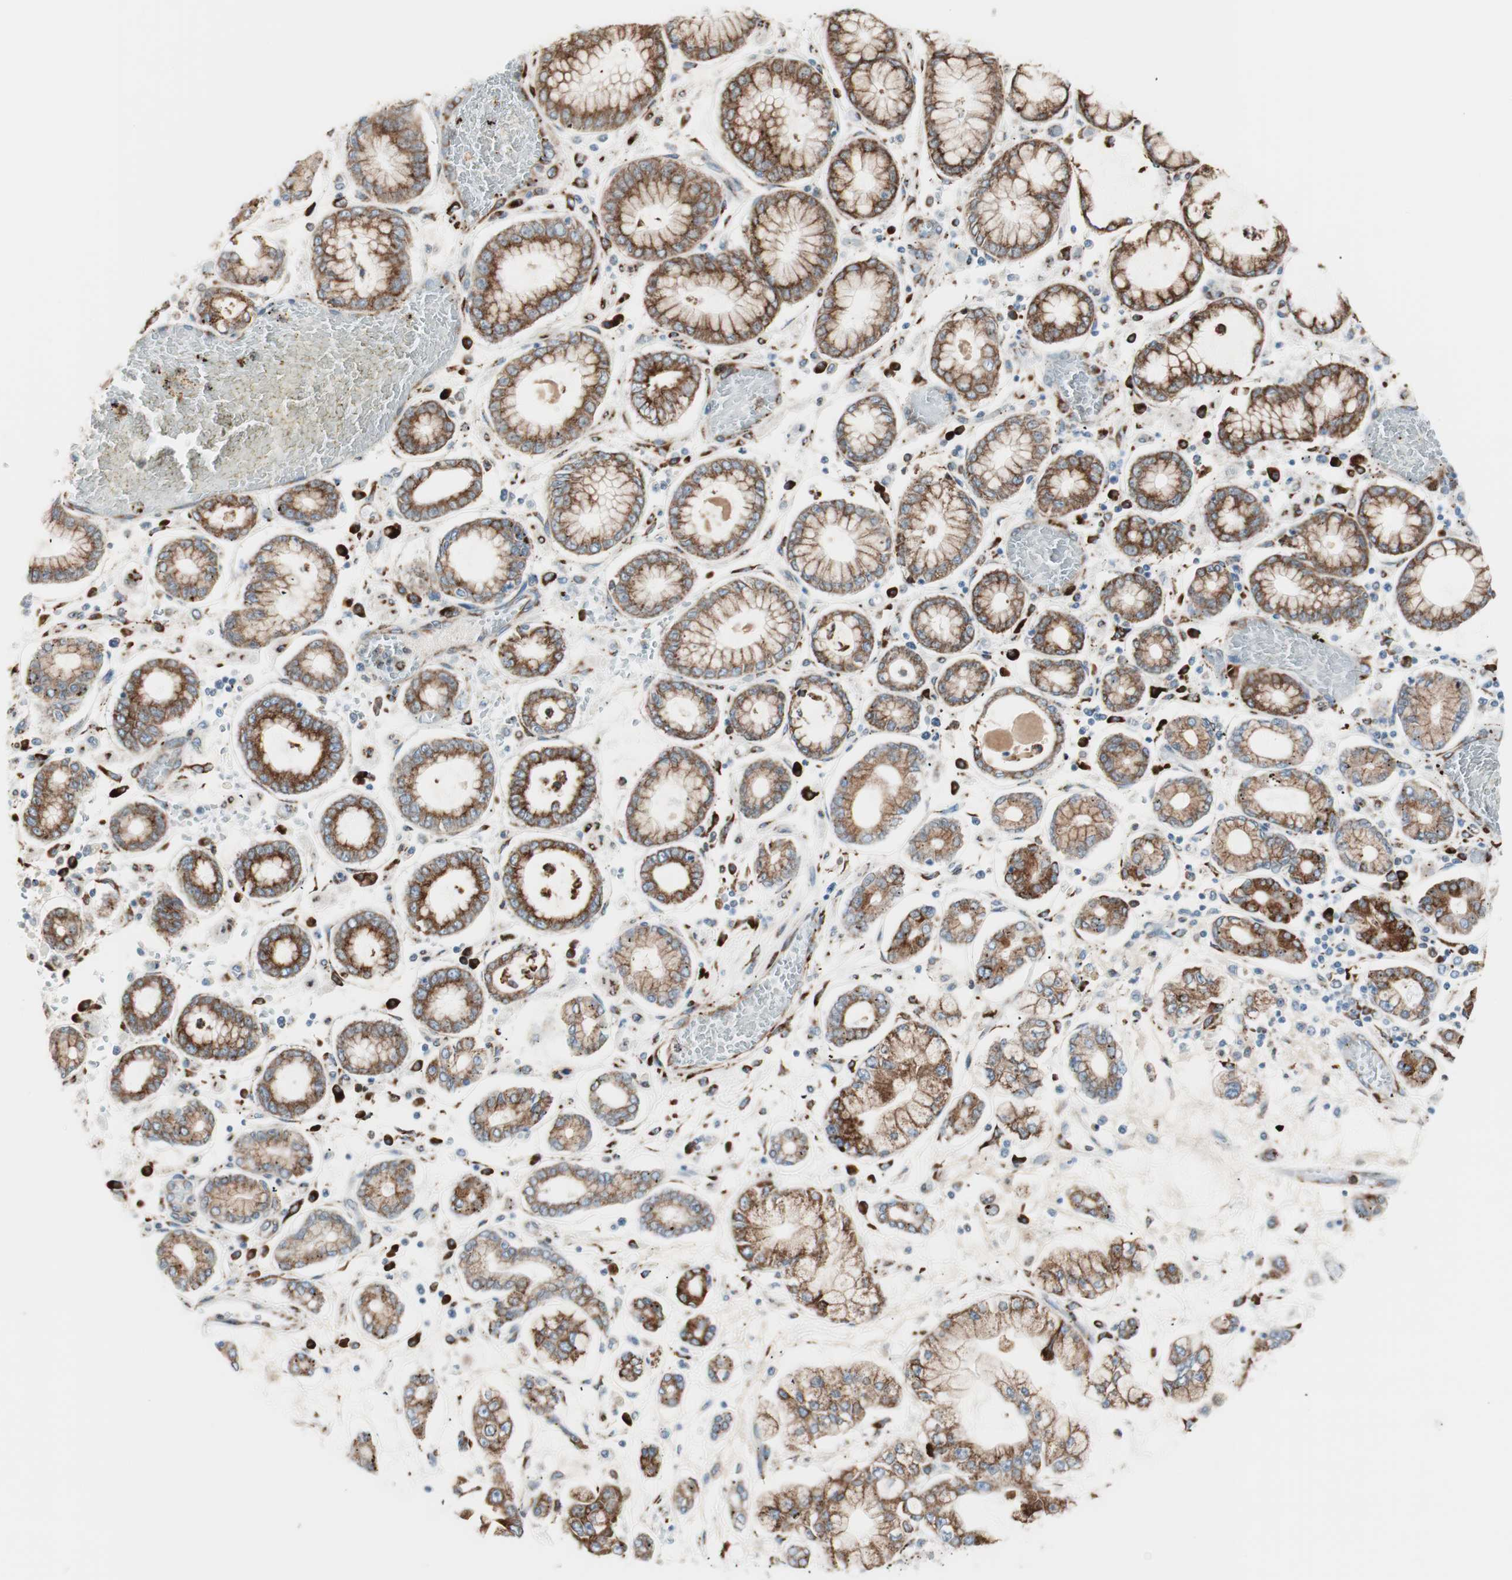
{"staining": {"intensity": "strong", "quantity": ">75%", "location": "cytoplasmic/membranous"}, "tissue": "stomach cancer", "cell_type": "Tumor cells", "image_type": "cancer", "snomed": [{"axis": "morphology", "description": "Normal tissue, NOS"}, {"axis": "morphology", "description": "Adenocarcinoma, NOS"}, {"axis": "topography", "description": "Stomach, upper"}, {"axis": "topography", "description": "Stomach"}], "caption": "This photomicrograph demonstrates IHC staining of human stomach cancer, with high strong cytoplasmic/membranous staining in about >75% of tumor cells.", "gene": "P4HTM", "patient": {"sex": "male", "age": 76}}